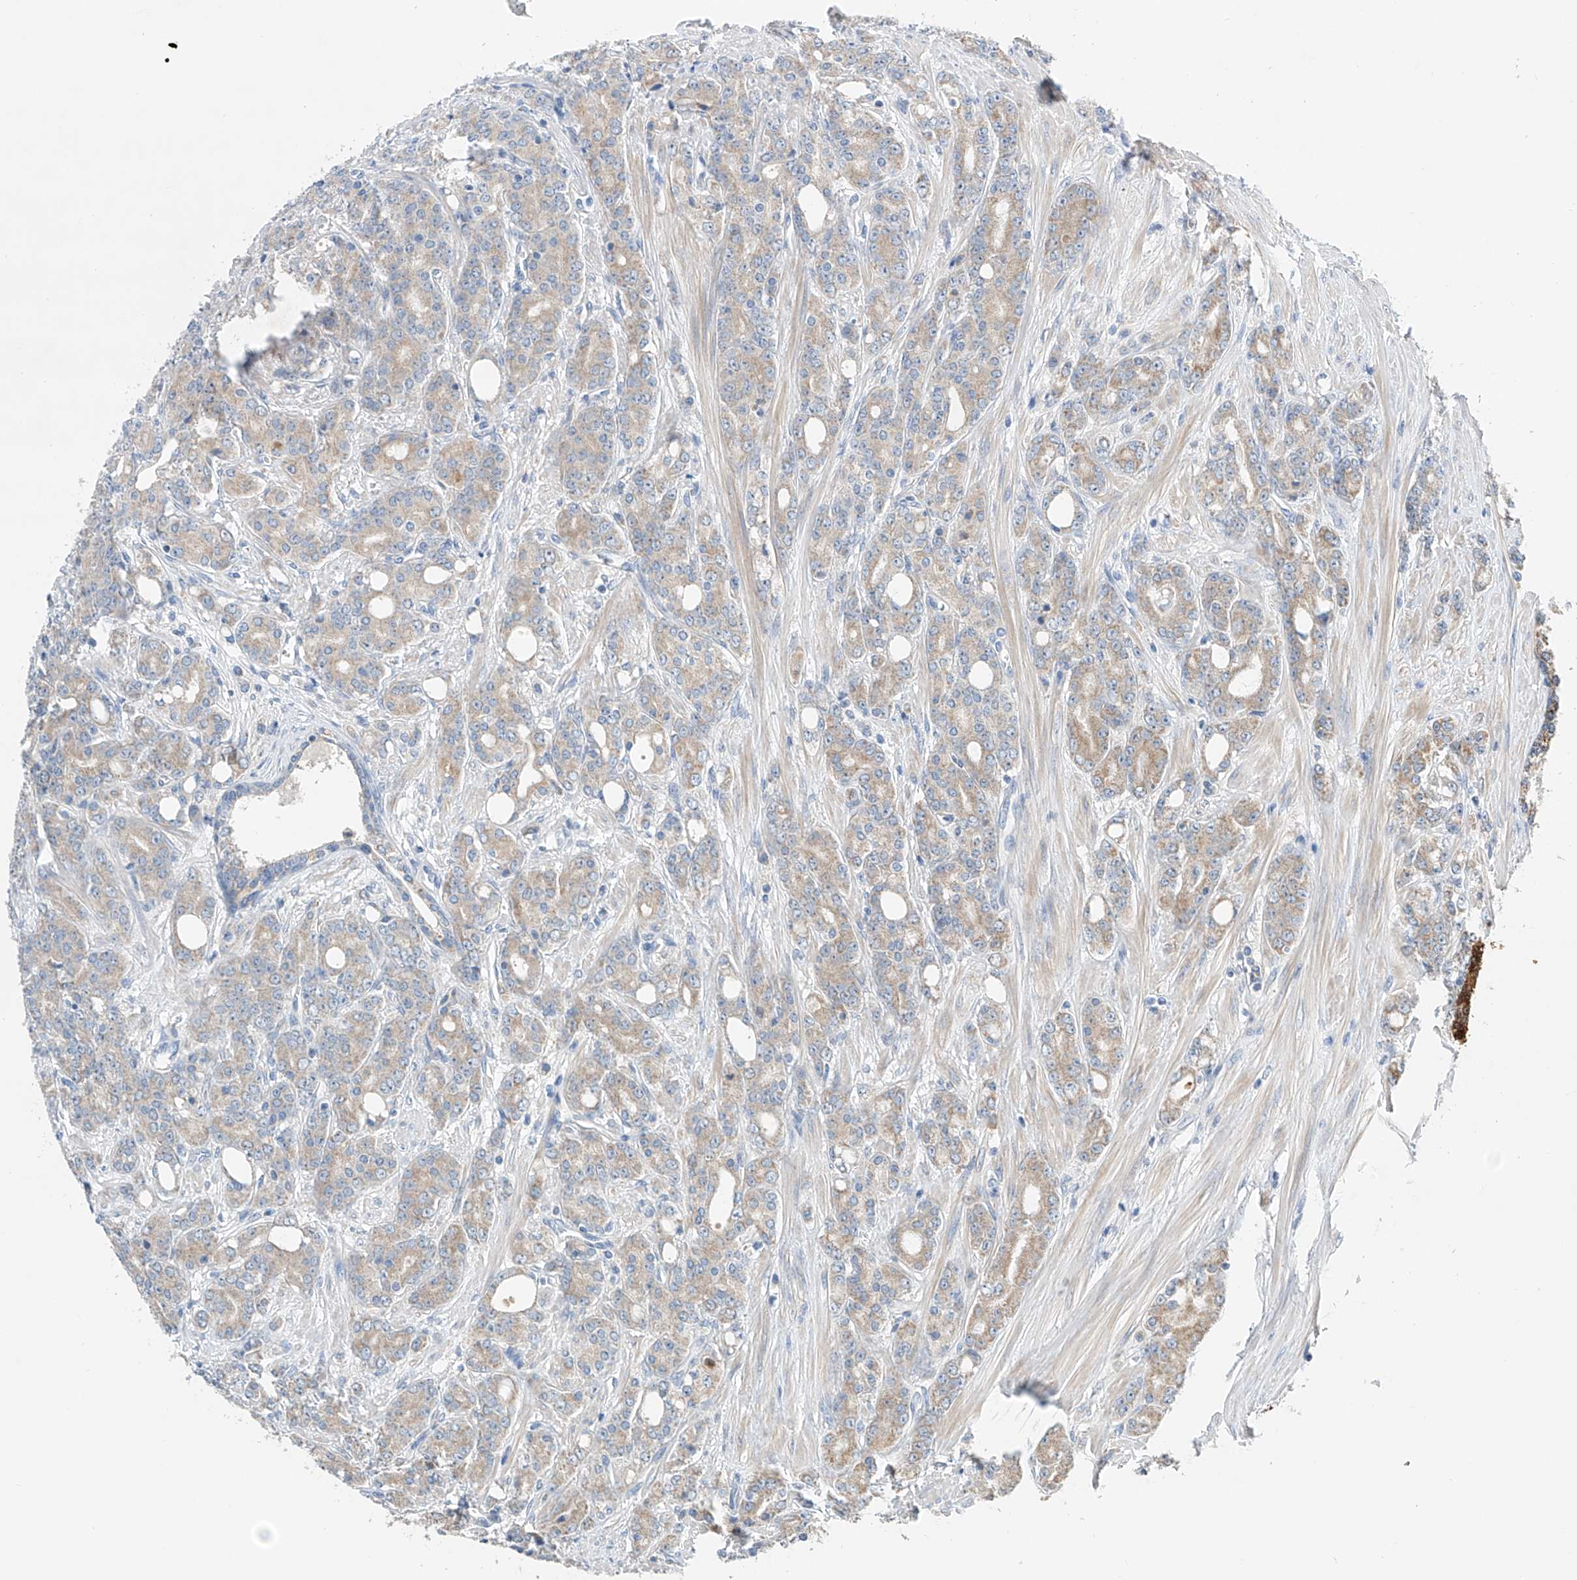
{"staining": {"intensity": "weak", "quantity": ">75%", "location": "cytoplasmic/membranous"}, "tissue": "prostate cancer", "cell_type": "Tumor cells", "image_type": "cancer", "snomed": [{"axis": "morphology", "description": "Adenocarcinoma, High grade"}, {"axis": "topography", "description": "Prostate"}], "caption": "Immunohistochemistry (DAB) staining of human prostate adenocarcinoma (high-grade) exhibits weak cytoplasmic/membranous protein expression in about >75% of tumor cells.", "gene": "GPC4", "patient": {"sex": "male", "age": 62}}